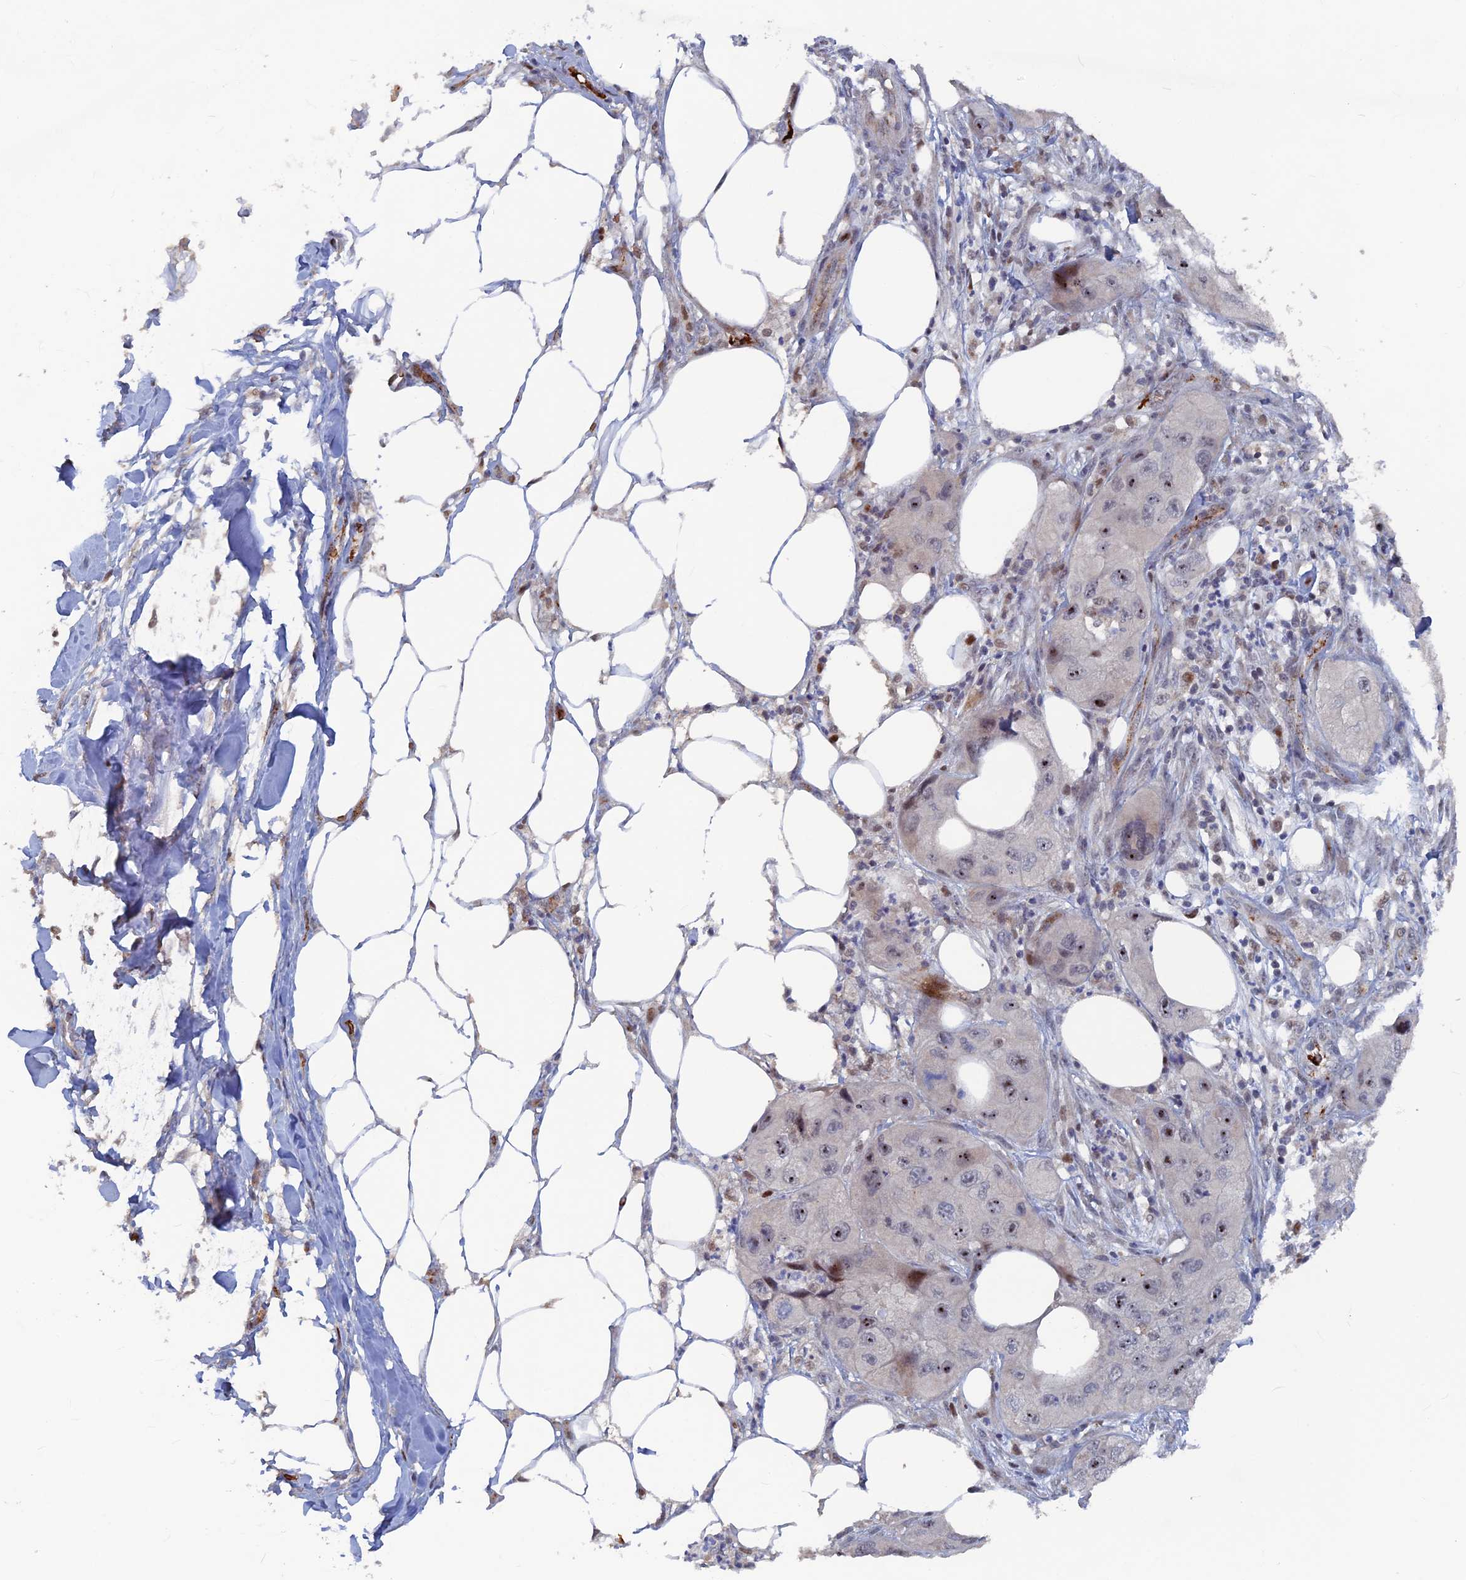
{"staining": {"intensity": "moderate", "quantity": "25%-75%", "location": "nuclear"}, "tissue": "skin cancer", "cell_type": "Tumor cells", "image_type": "cancer", "snomed": [{"axis": "morphology", "description": "Squamous cell carcinoma, NOS"}, {"axis": "topography", "description": "Skin"}, {"axis": "topography", "description": "Subcutis"}], "caption": "This image exhibits skin cancer stained with IHC to label a protein in brown. The nuclear of tumor cells show moderate positivity for the protein. Nuclei are counter-stained blue.", "gene": "SH3D21", "patient": {"sex": "male", "age": 73}}